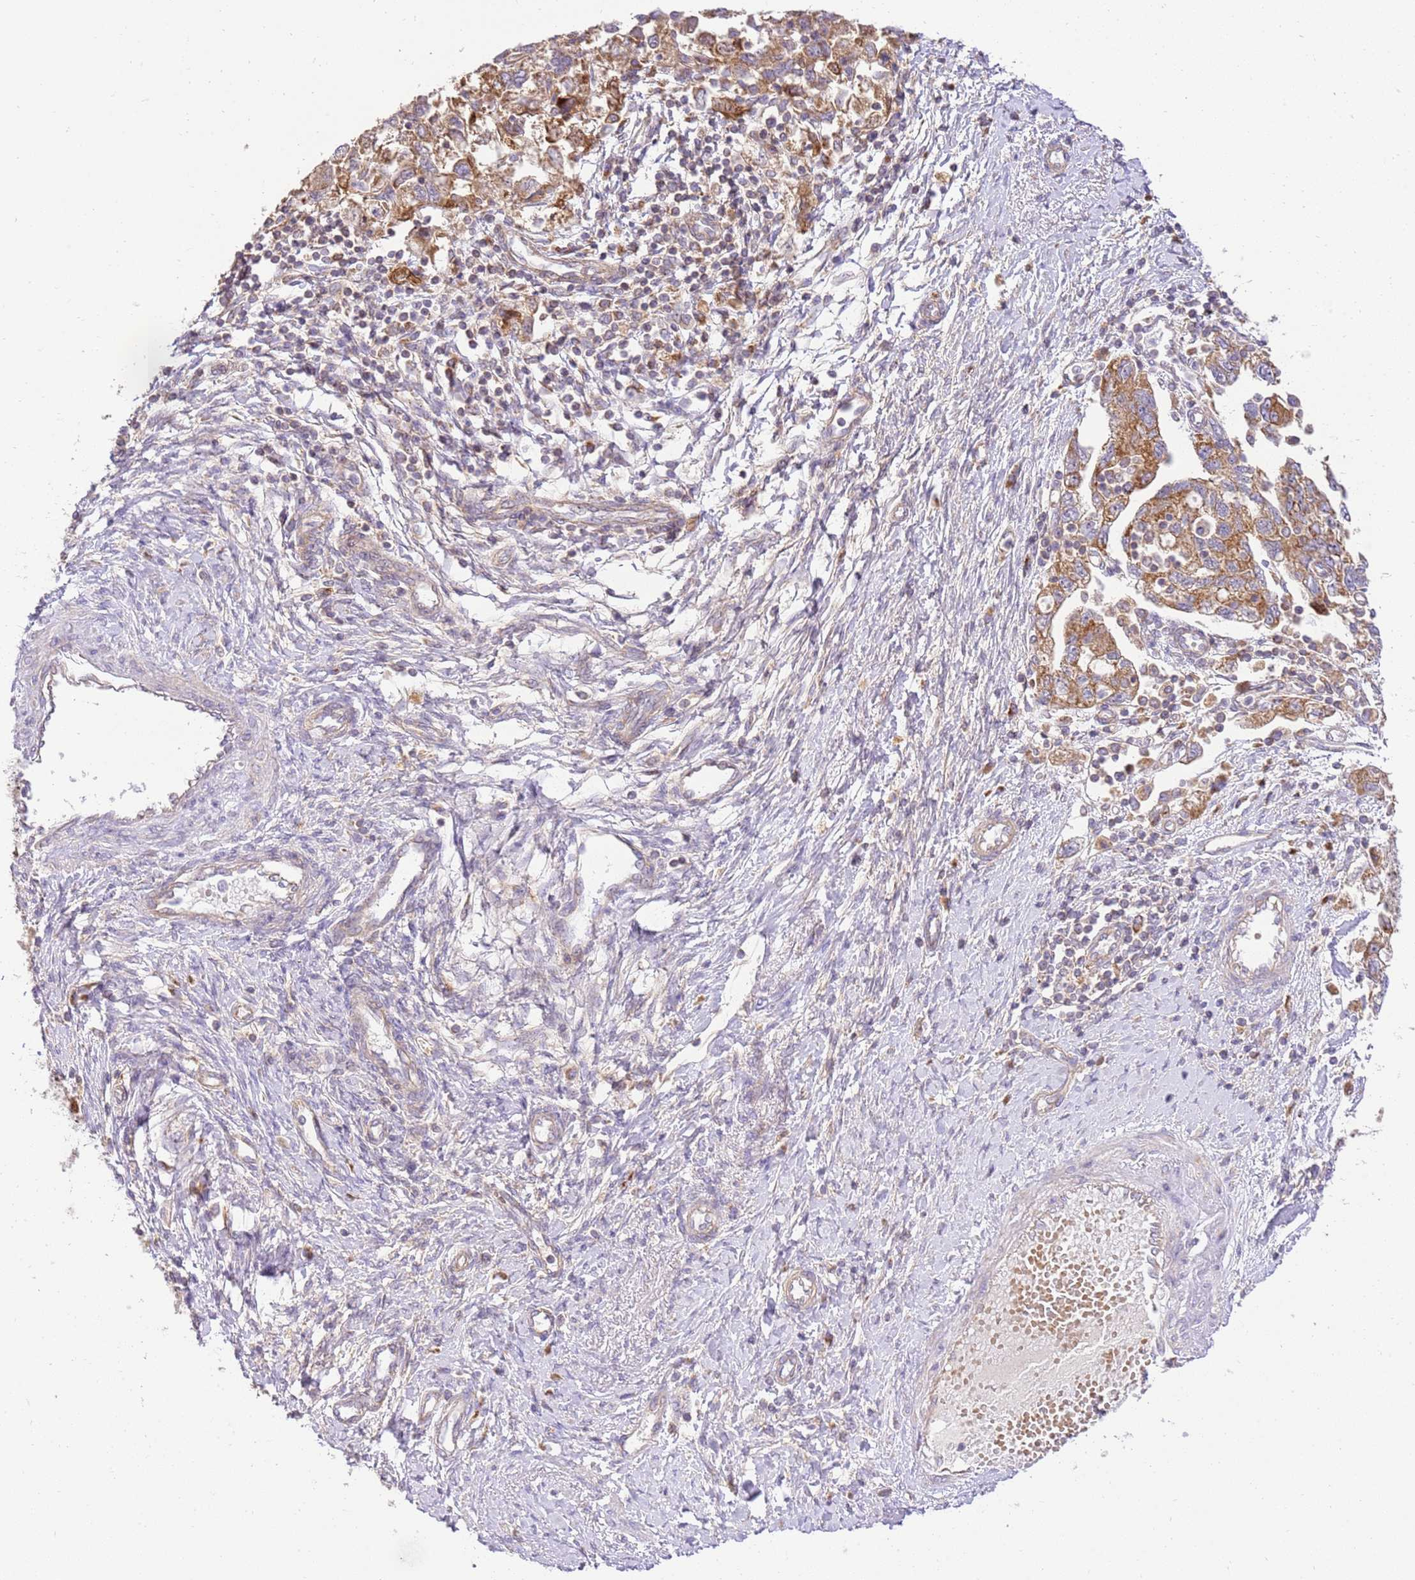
{"staining": {"intensity": "moderate", "quantity": ">75%", "location": "cytoplasmic/membranous"}, "tissue": "ovarian cancer", "cell_type": "Tumor cells", "image_type": "cancer", "snomed": [{"axis": "morphology", "description": "Carcinoma, NOS"}, {"axis": "morphology", "description": "Cystadenocarcinoma, serous, NOS"}, {"axis": "topography", "description": "Ovary"}], "caption": "This is a micrograph of IHC staining of ovarian cancer, which shows moderate expression in the cytoplasmic/membranous of tumor cells.", "gene": "SPATA2L", "patient": {"sex": "female", "age": 69}}